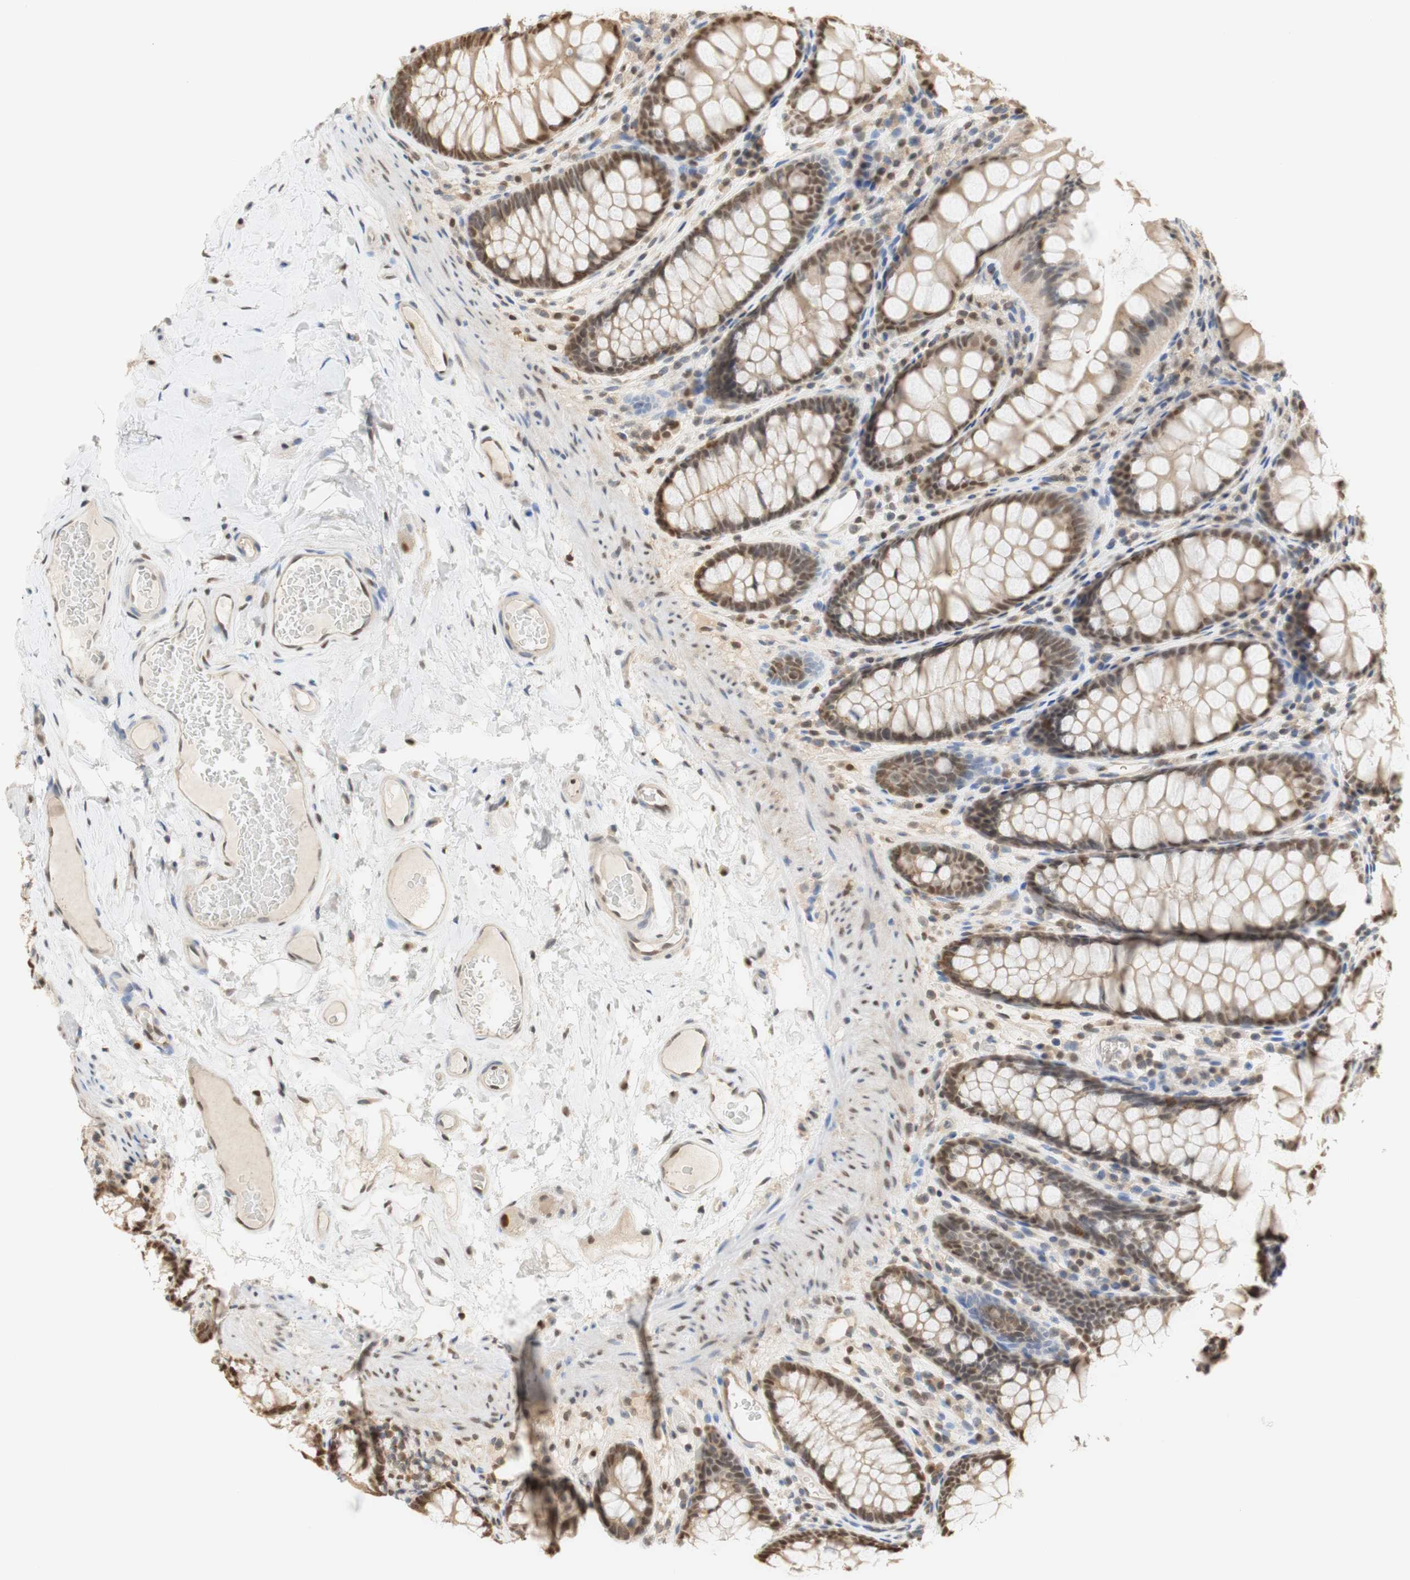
{"staining": {"intensity": "moderate", "quantity": ">75%", "location": "nuclear"}, "tissue": "colon", "cell_type": "Endothelial cells", "image_type": "normal", "snomed": [{"axis": "morphology", "description": "Normal tissue, NOS"}, {"axis": "topography", "description": "Colon"}], "caption": "A medium amount of moderate nuclear positivity is present in approximately >75% of endothelial cells in unremarkable colon. (DAB (3,3'-diaminobenzidine) = brown stain, brightfield microscopy at high magnification).", "gene": "NAP1L4", "patient": {"sex": "female", "age": 55}}